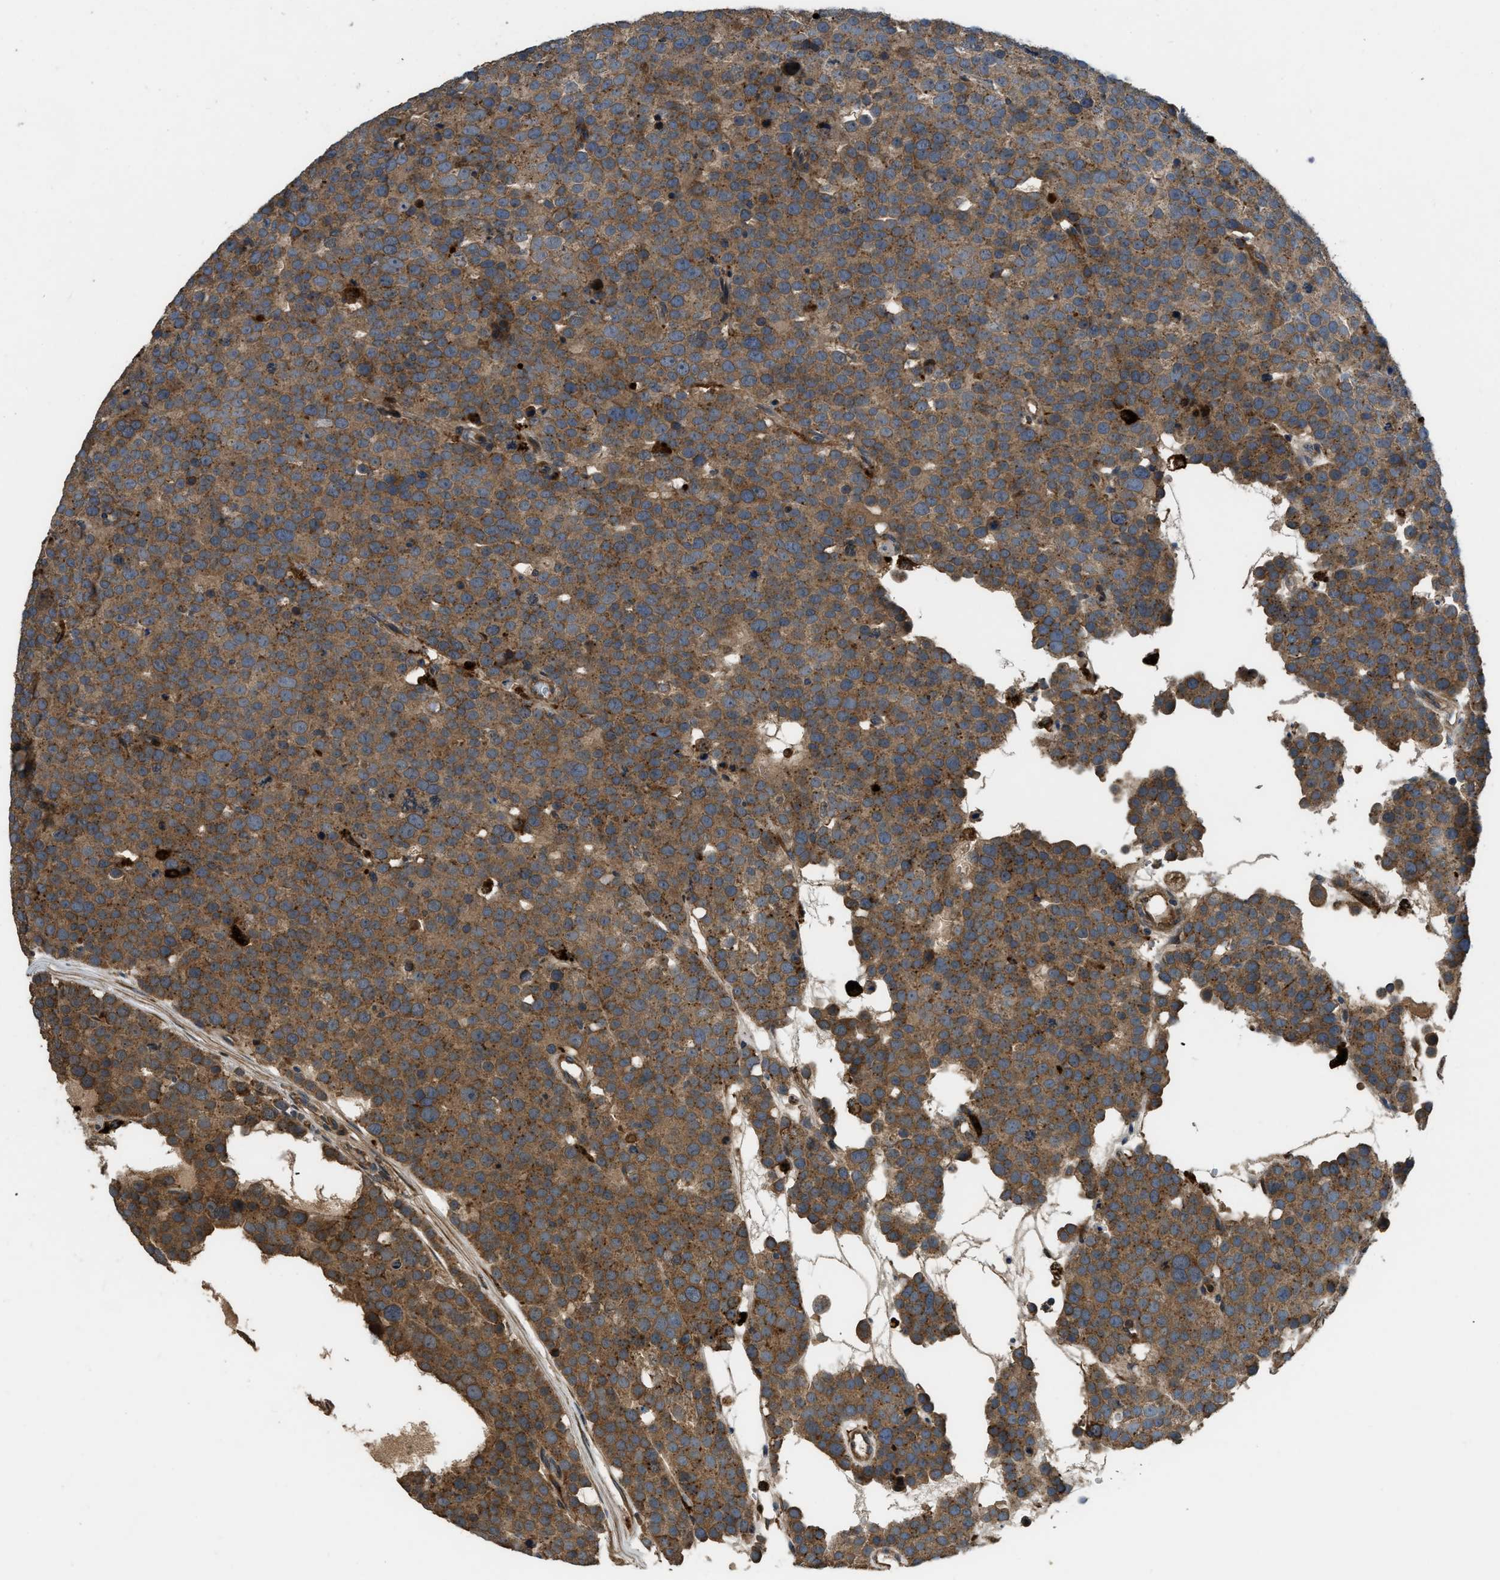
{"staining": {"intensity": "moderate", "quantity": ">75%", "location": "cytoplasmic/membranous"}, "tissue": "testis cancer", "cell_type": "Tumor cells", "image_type": "cancer", "snomed": [{"axis": "morphology", "description": "Seminoma, NOS"}, {"axis": "topography", "description": "Testis"}], "caption": "This image exhibits IHC staining of testis seminoma, with medium moderate cytoplasmic/membranous expression in about >75% of tumor cells.", "gene": "GGH", "patient": {"sex": "male", "age": 71}}